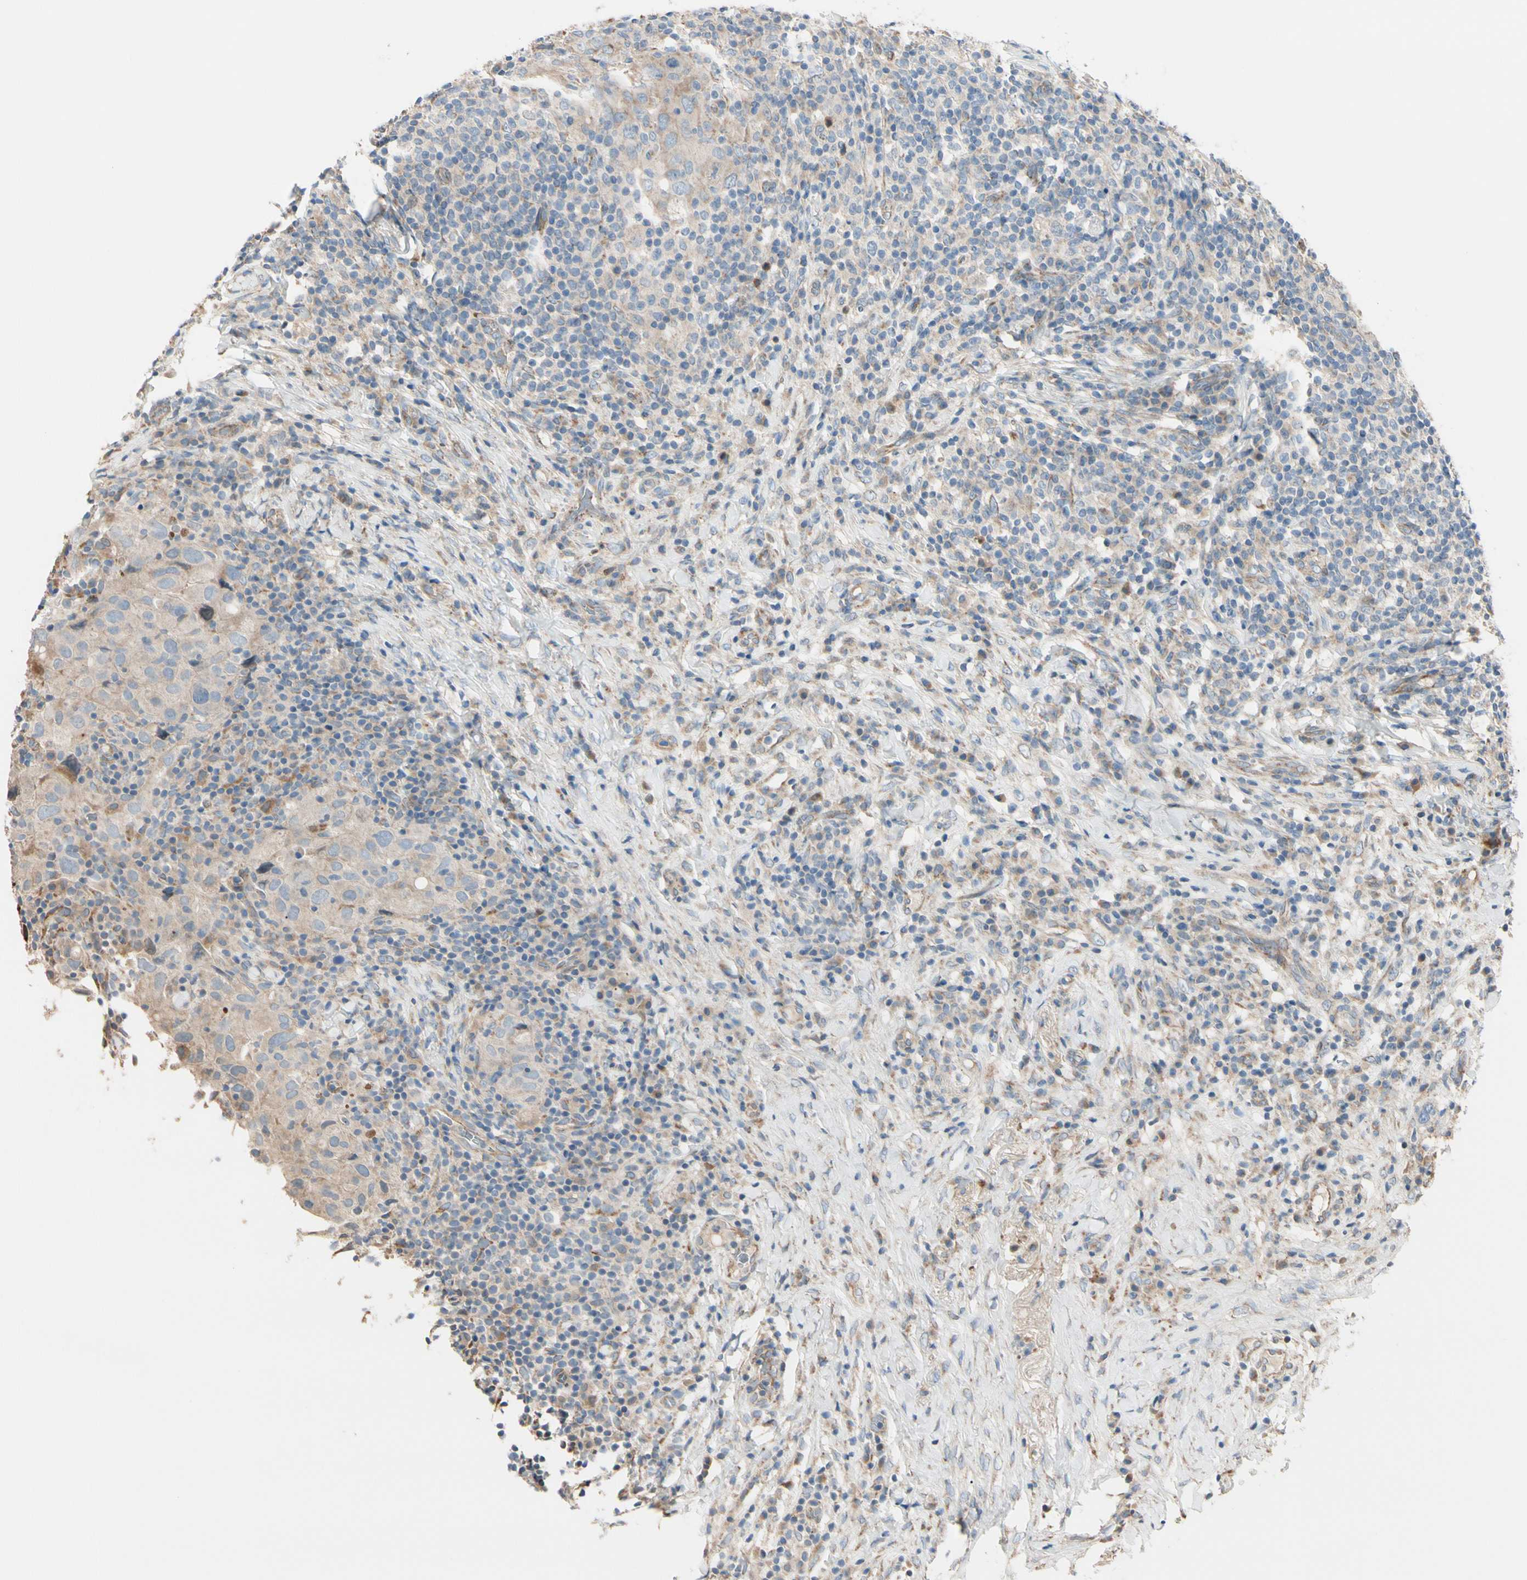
{"staining": {"intensity": "weak", "quantity": ">75%", "location": "cytoplasmic/membranous"}, "tissue": "breast cancer", "cell_type": "Tumor cells", "image_type": "cancer", "snomed": [{"axis": "morphology", "description": "Duct carcinoma"}, {"axis": "topography", "description": "Breast"}], "caption": "DAB immunohistochemical staining of breast invasive ductal carcinoma displays weak cytoplasmic/membranous protein positivity in approximately >75% of tumor cells.", "gene": "EPHA3", "patient": {"sex": "female", "age": 37}}